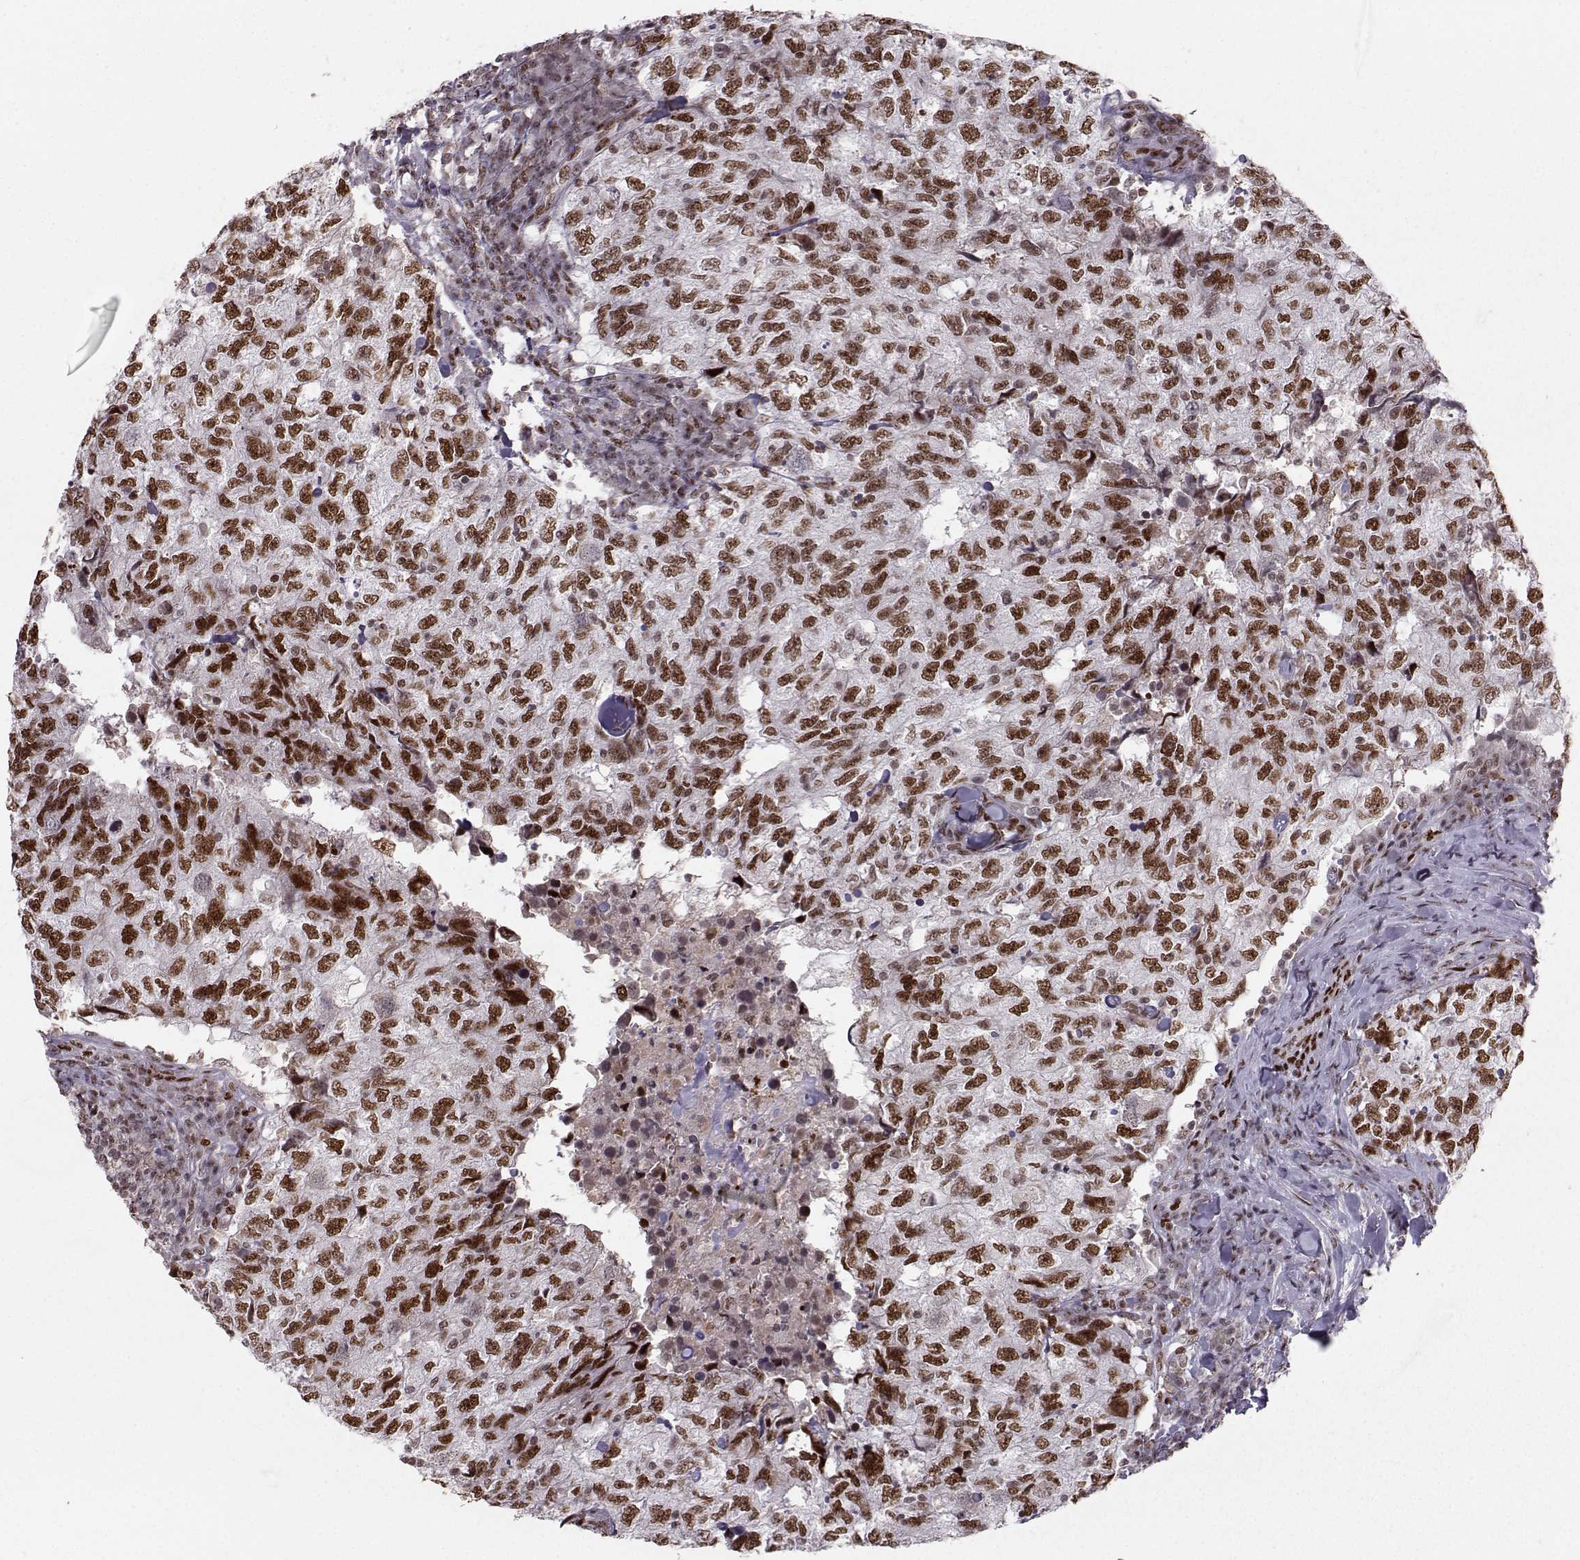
{"staining": {"intensity": "strong", "quantity": ">75%", "location": "nuclear"}, "tissue": "breast cancer", "cell_type": "Tumor cells", "image_type": "cancer", "snomed": [{"axis": "morphology", "description": "Duct carcinoma"}, {"axis": "topography", "description": "Breast"}], "caption": "Immunohistochemistry staining of breast intraductal carcinoma, which demonstrates high levels of strong nuclear expression in about >75% of tumor cells indicating strong nuclear protein positivity. The staining was performed using DAB (brown) for protein detection and nuclei were counterstained in hematoxylin (blue).", "gene": "SNAPC2", "patient": {"sex": "female", "age": 30}}